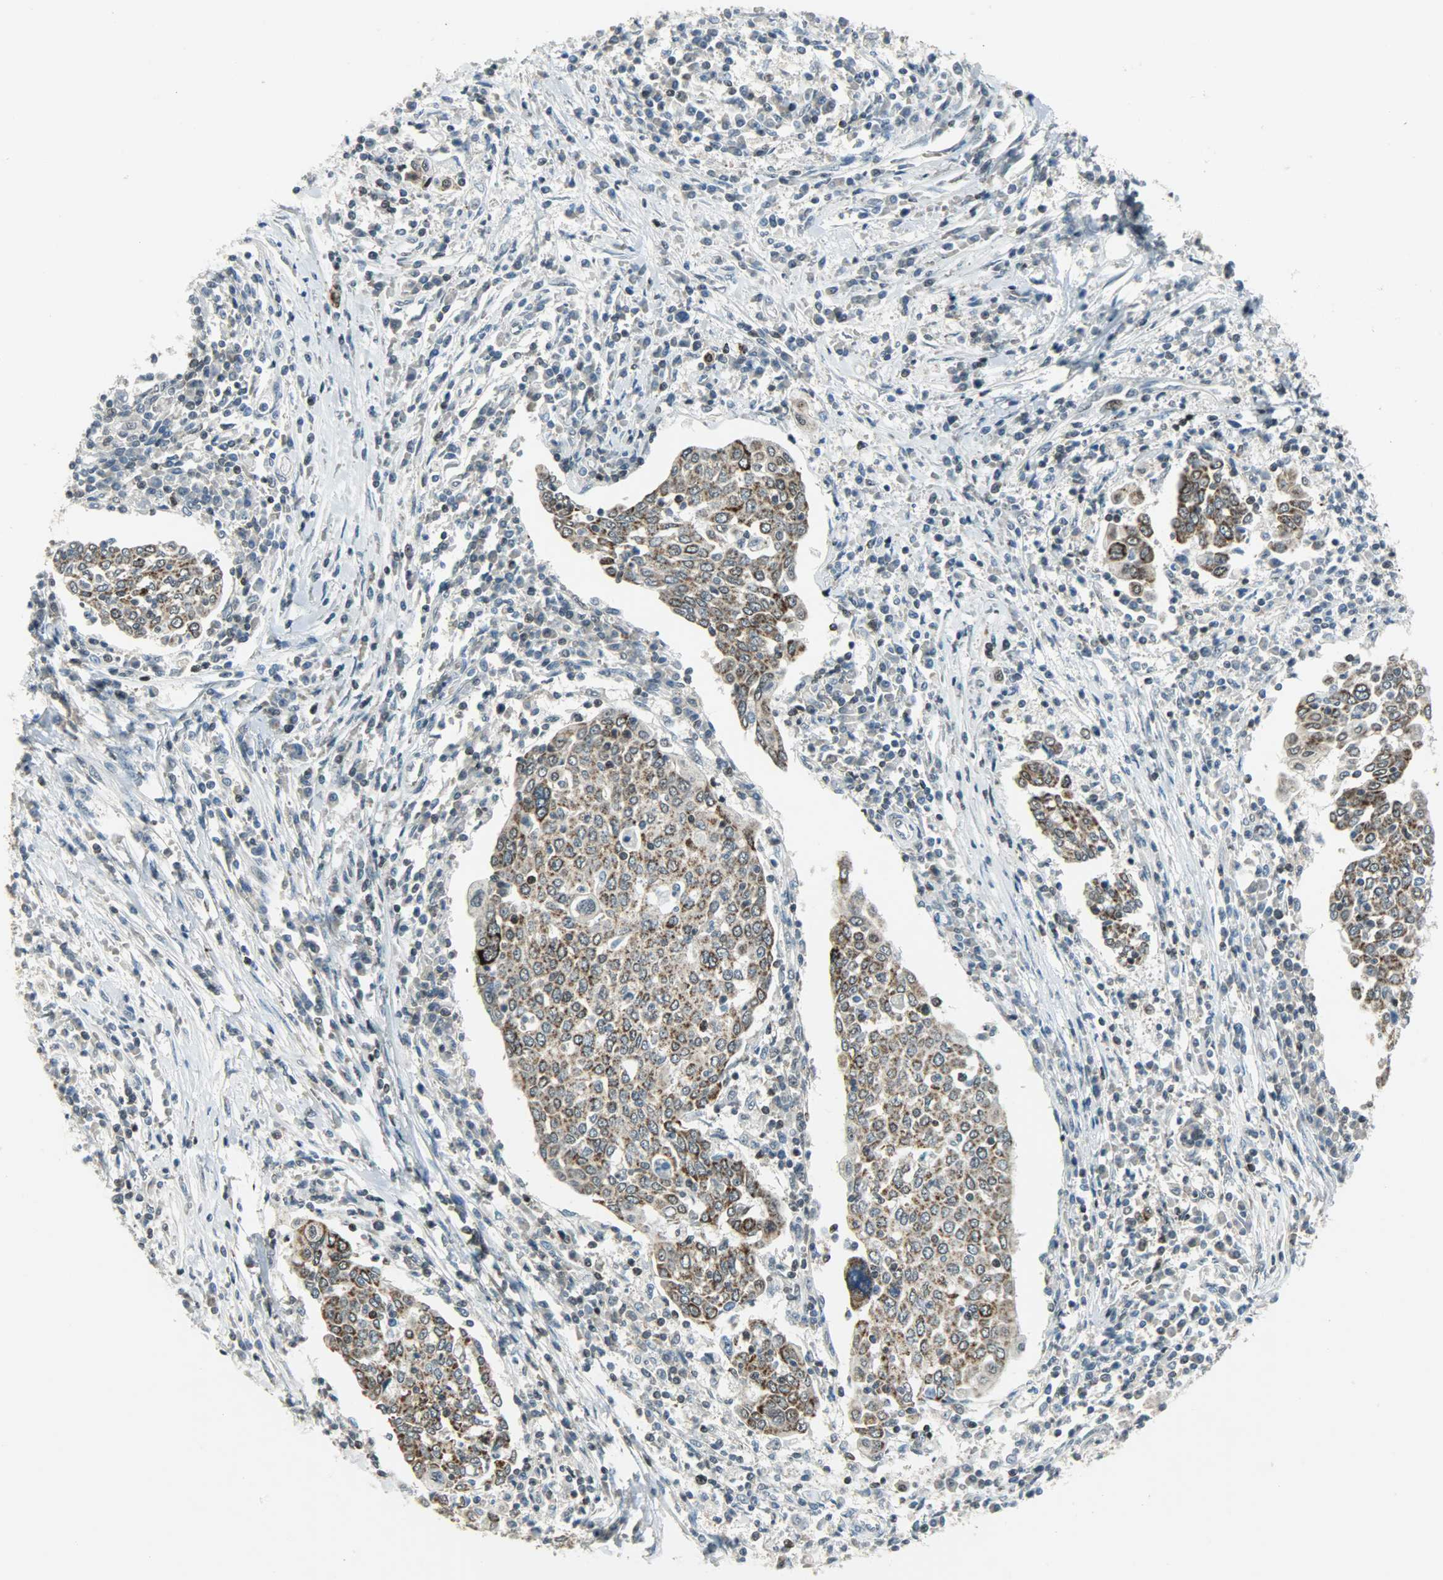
{"staining": {"intensity": "moderate", "quantity": ">75%", "location": "cytoplasmic/membranous"}, "tissue": "cervical cancer", "cell_type": "Tumor cells", "image_type": "cancer", "snomed": [{"axis": "morphology", "description": "Squamous cell carcinoma, NOS"}, {"axis": "topography", "description": "Cervix"}], "caption": "The immunohistochemical stain labels moderate cytoplasmic/membranous staining in tumor cells of cervical cancer (squamous cell carcinoma) tissue.", "gene": "IL15", "patient": {"sex": "female", "age": 40}}